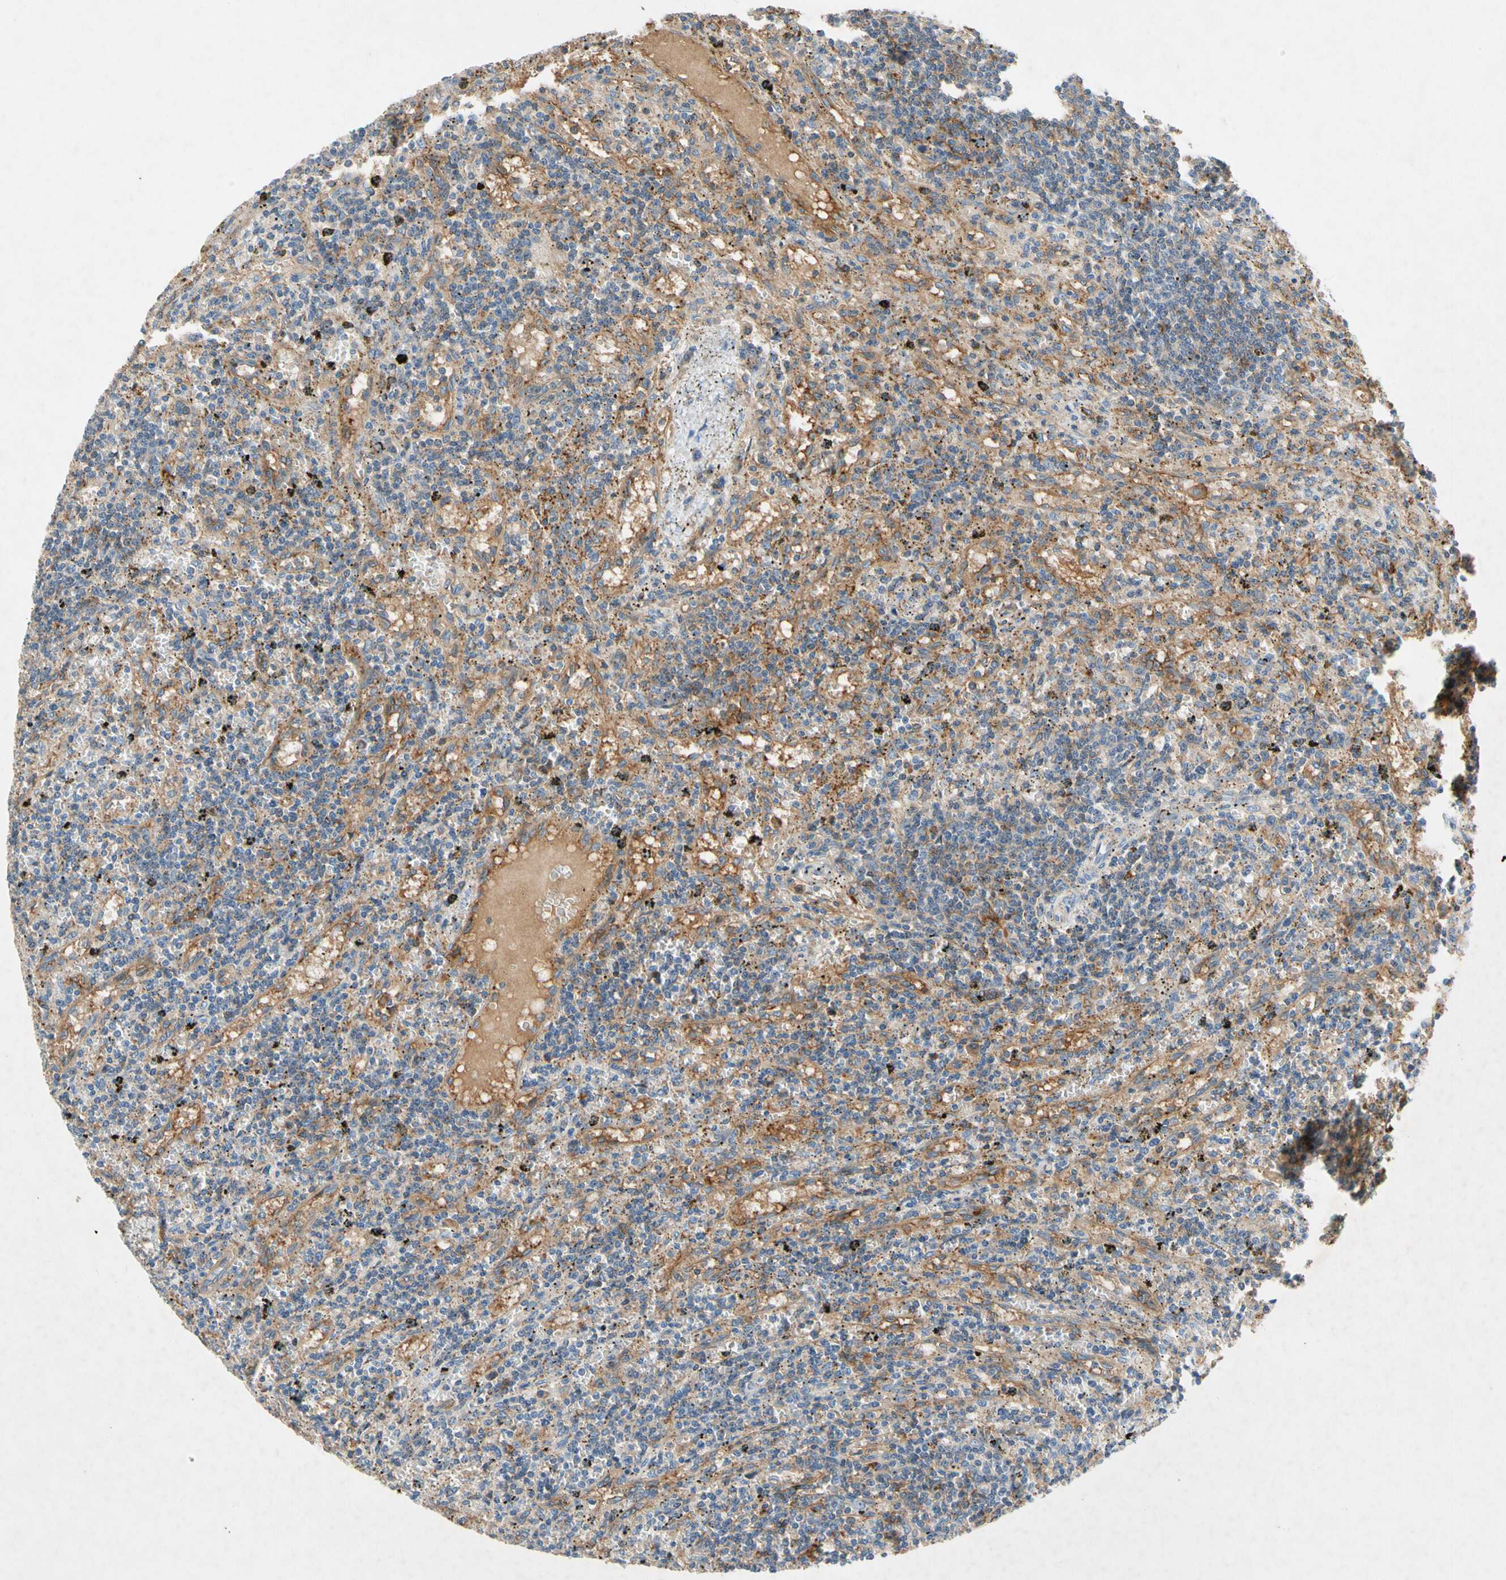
{"staining": {"intensity": "moderate", "quantity": "25%-75%", "location": "cytoplasmic/membranous"}, "tissue": "lymphoma", "cell_type": "Tumor cells", "image_type": "cancer", "snomed": [{"axis": "morphology", "description": "Malignant lymphoma, non-Hodgkin's type, Low grade"}, {"axis": "topography", "description": "Spleen"}], "caption": "Immunohistochemistry micrograph of neoplastic tissue: human lymphoma stained using IHC shows medium levels of moderate protein expression localized specifically in the cytoplasmic/membranous of tumor cells, appearing as a cytoplasmic/membranous brown color.", "gene": "NDFIP2", "patient": {"sex": "male", "age": 76}}